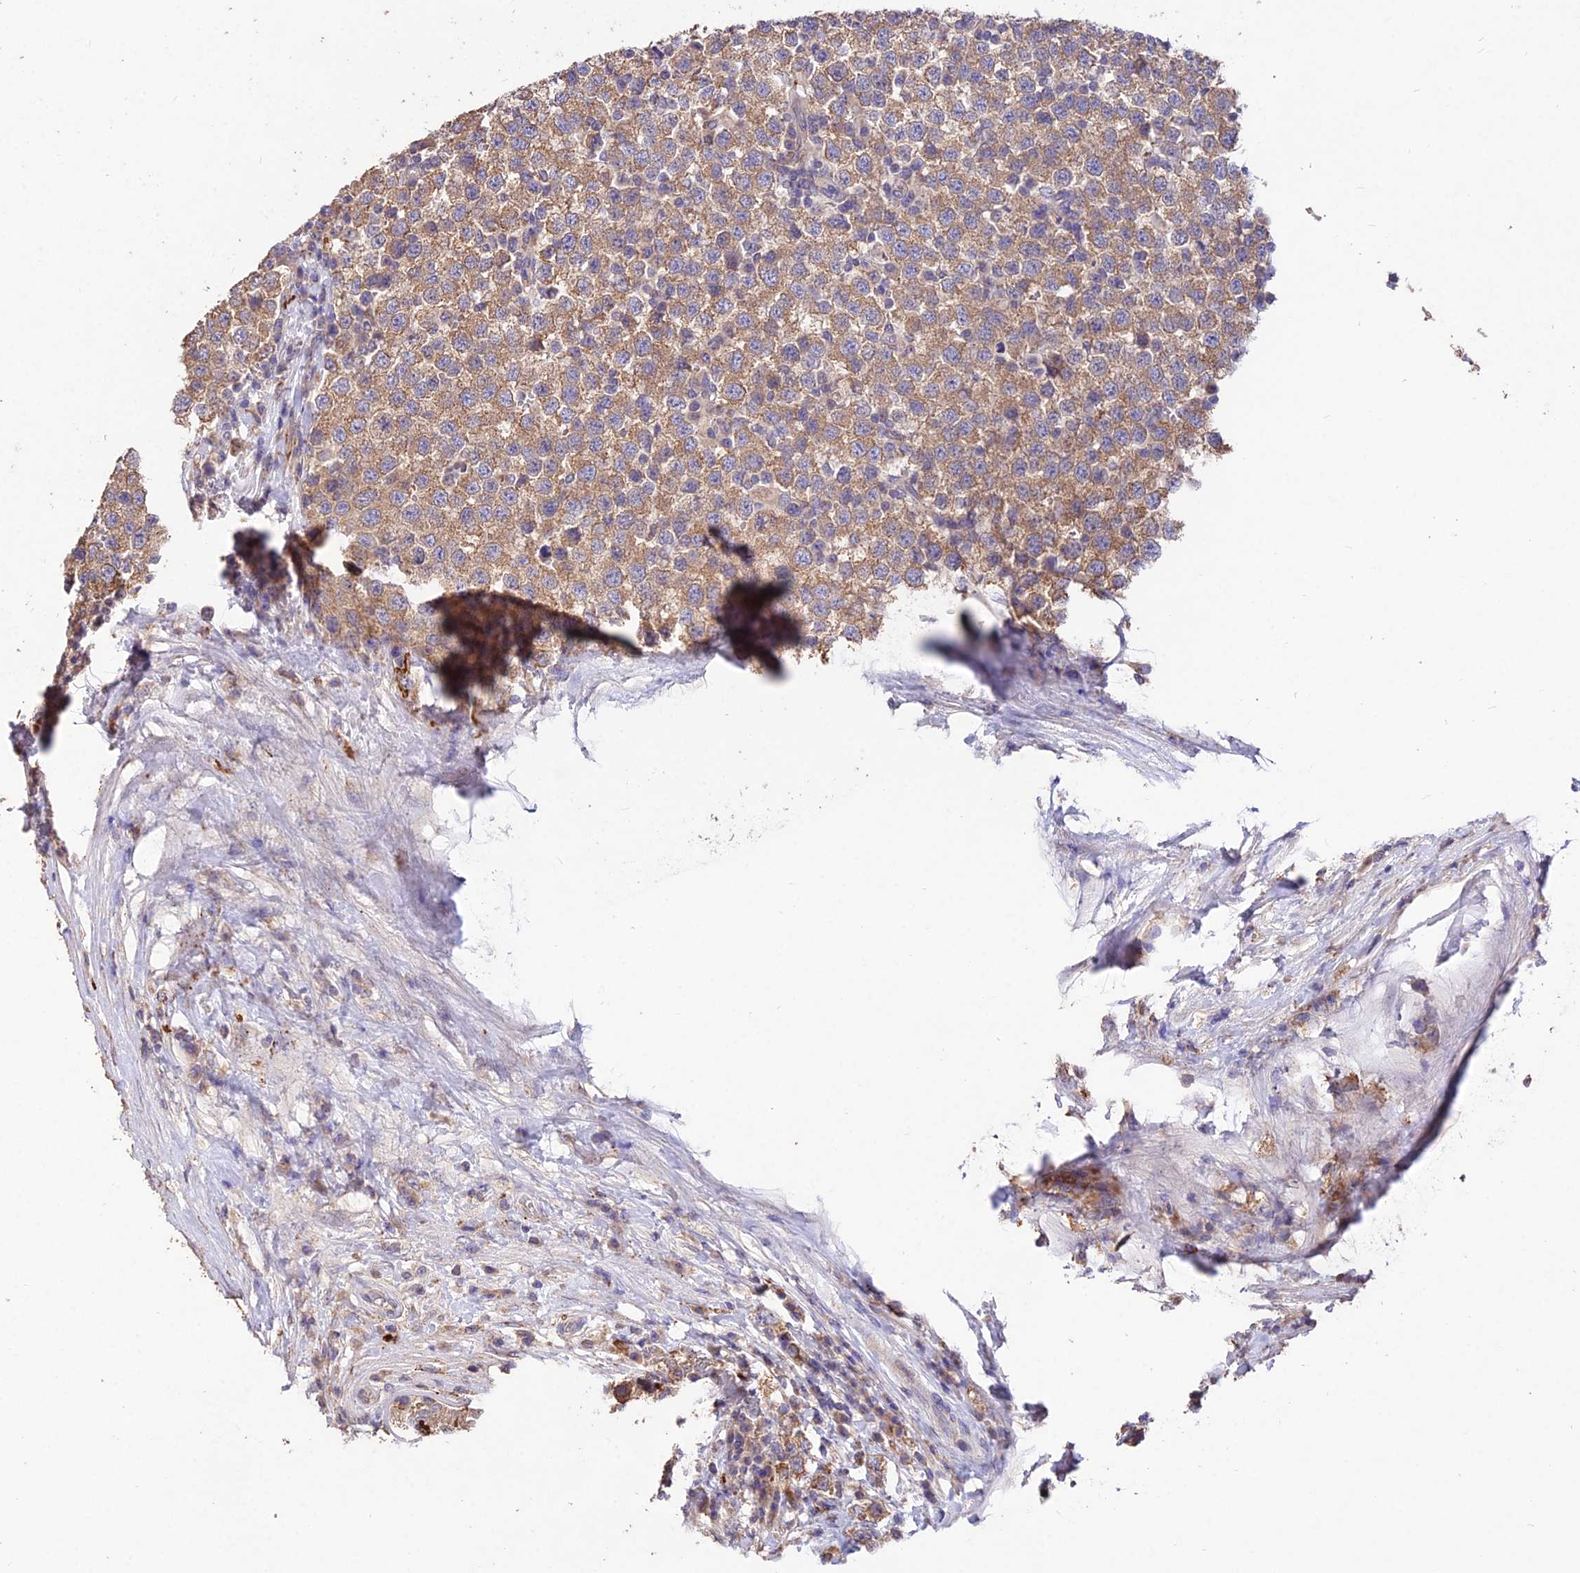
{"staining": {"intensity": "moderate", "quantity": ">75%", "location": "cytoplasmic/membranous"}, "tissue": "testis cancer", "cell_type": "Tumor cells", "image_type": "cancer", "snomed": [{"axis": "morphology", "description": "Seminoma, NOS"}, {"axis": "topography", "description": "Testis"}], "caption": "Tumor cells demonstrate medium levels of moderate cytoplasmic/membranous positivity in approximately >75% of cells in human seminoma (testis).", "gene": "SDHD", "patient": {"sex": "male", "age": 34}}